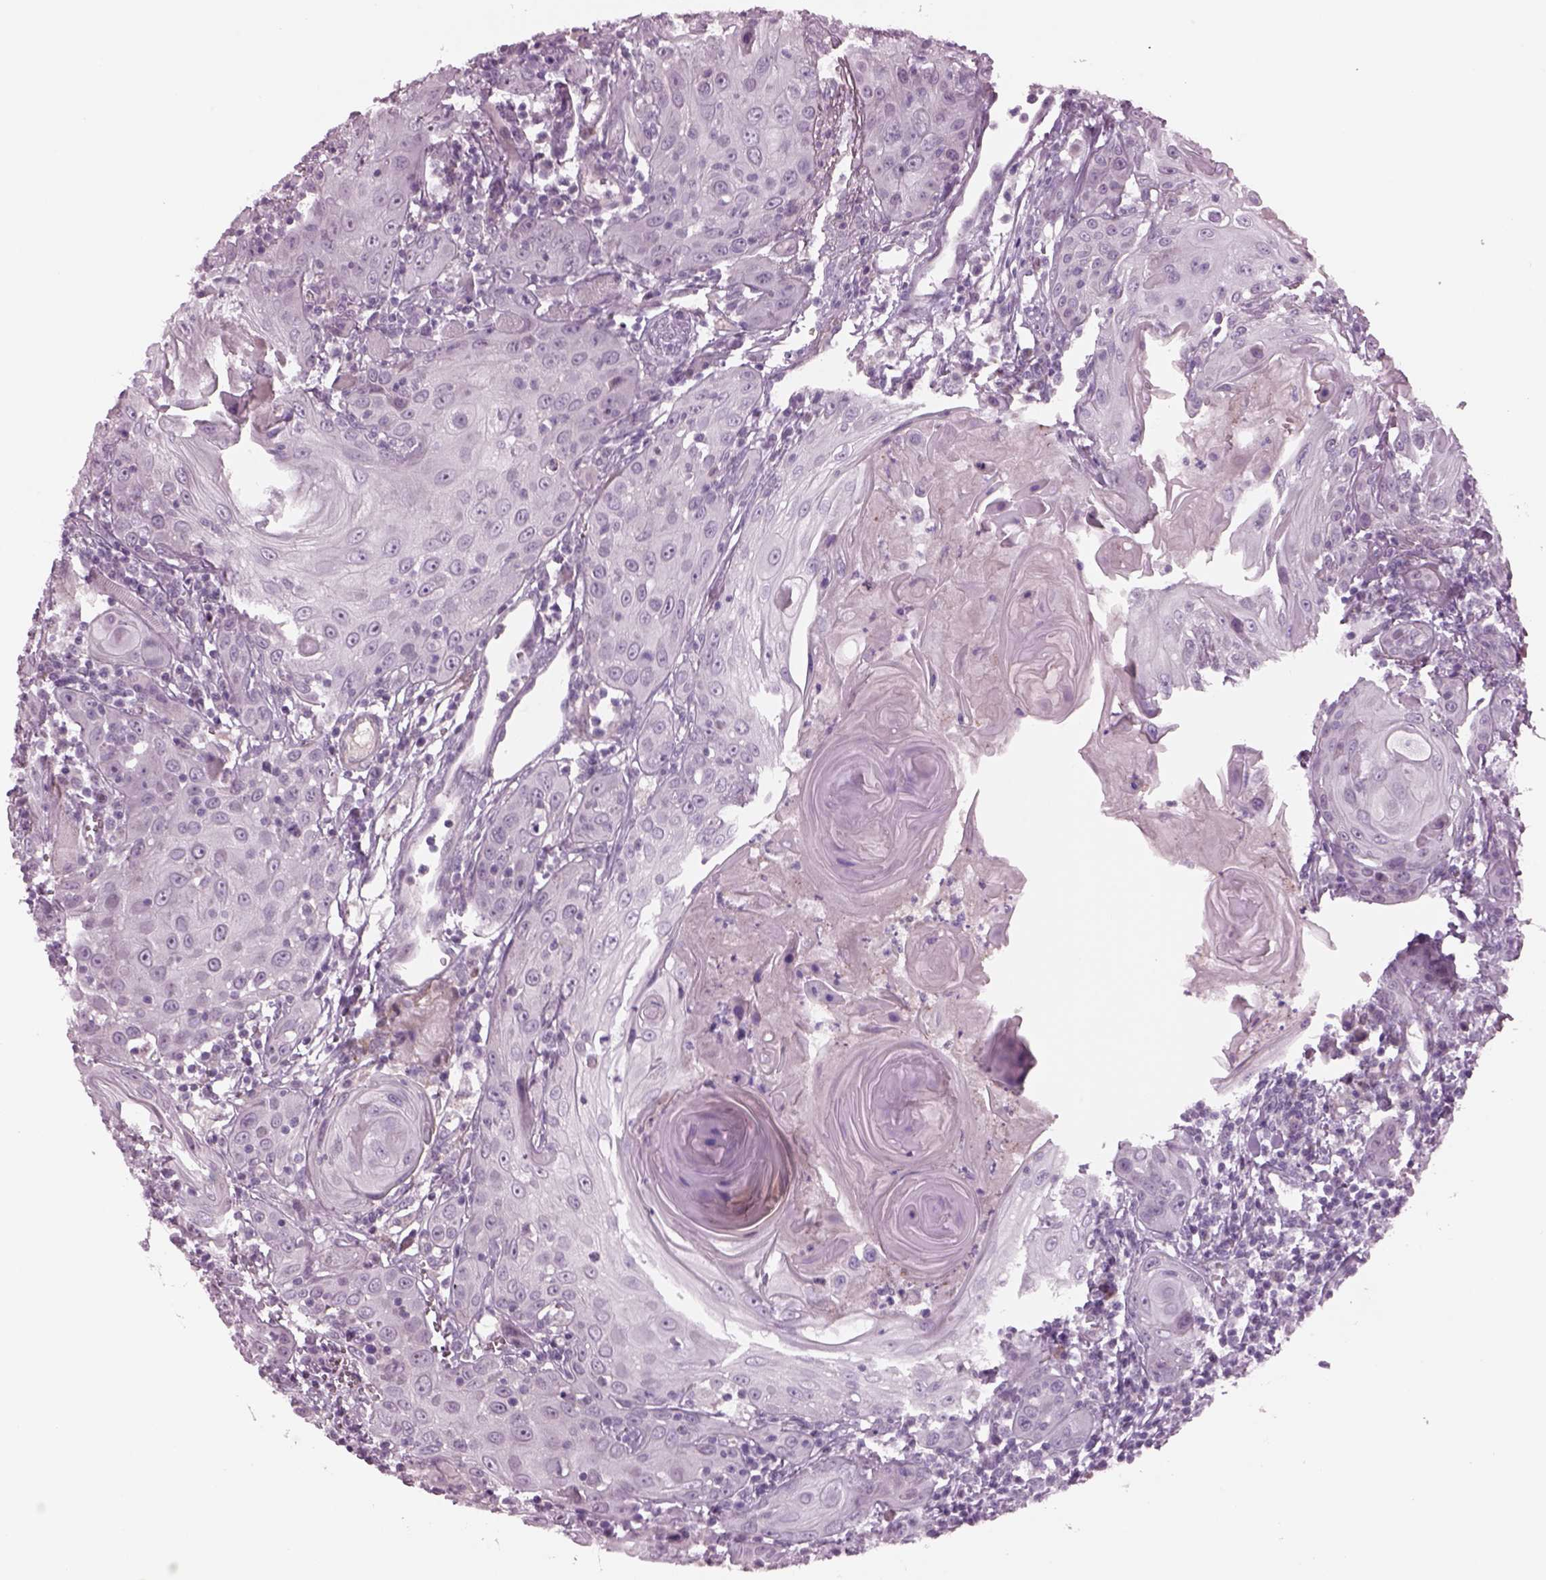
{"staining": {"intensity": "negative", "quantity": "none", "location": "none"}, "tissue": "head and neck cancer", "cell_type": "Tumor cells", "image_type": "cancer", "snomed": [{"axis": "morphology", "description": "Squamous cell carcinoma, NOS"}, {"axis": "topography", "description": "Head-Neck"}], "caption": "Immunohistochemistry (IHC) image of head and neck cancer (squamous cell carcinoma) stained for a protein (brown), which shows no staining in tumor cells.", "gene": "CYLC1", "patient": {"sex": "female", "age": 80}}